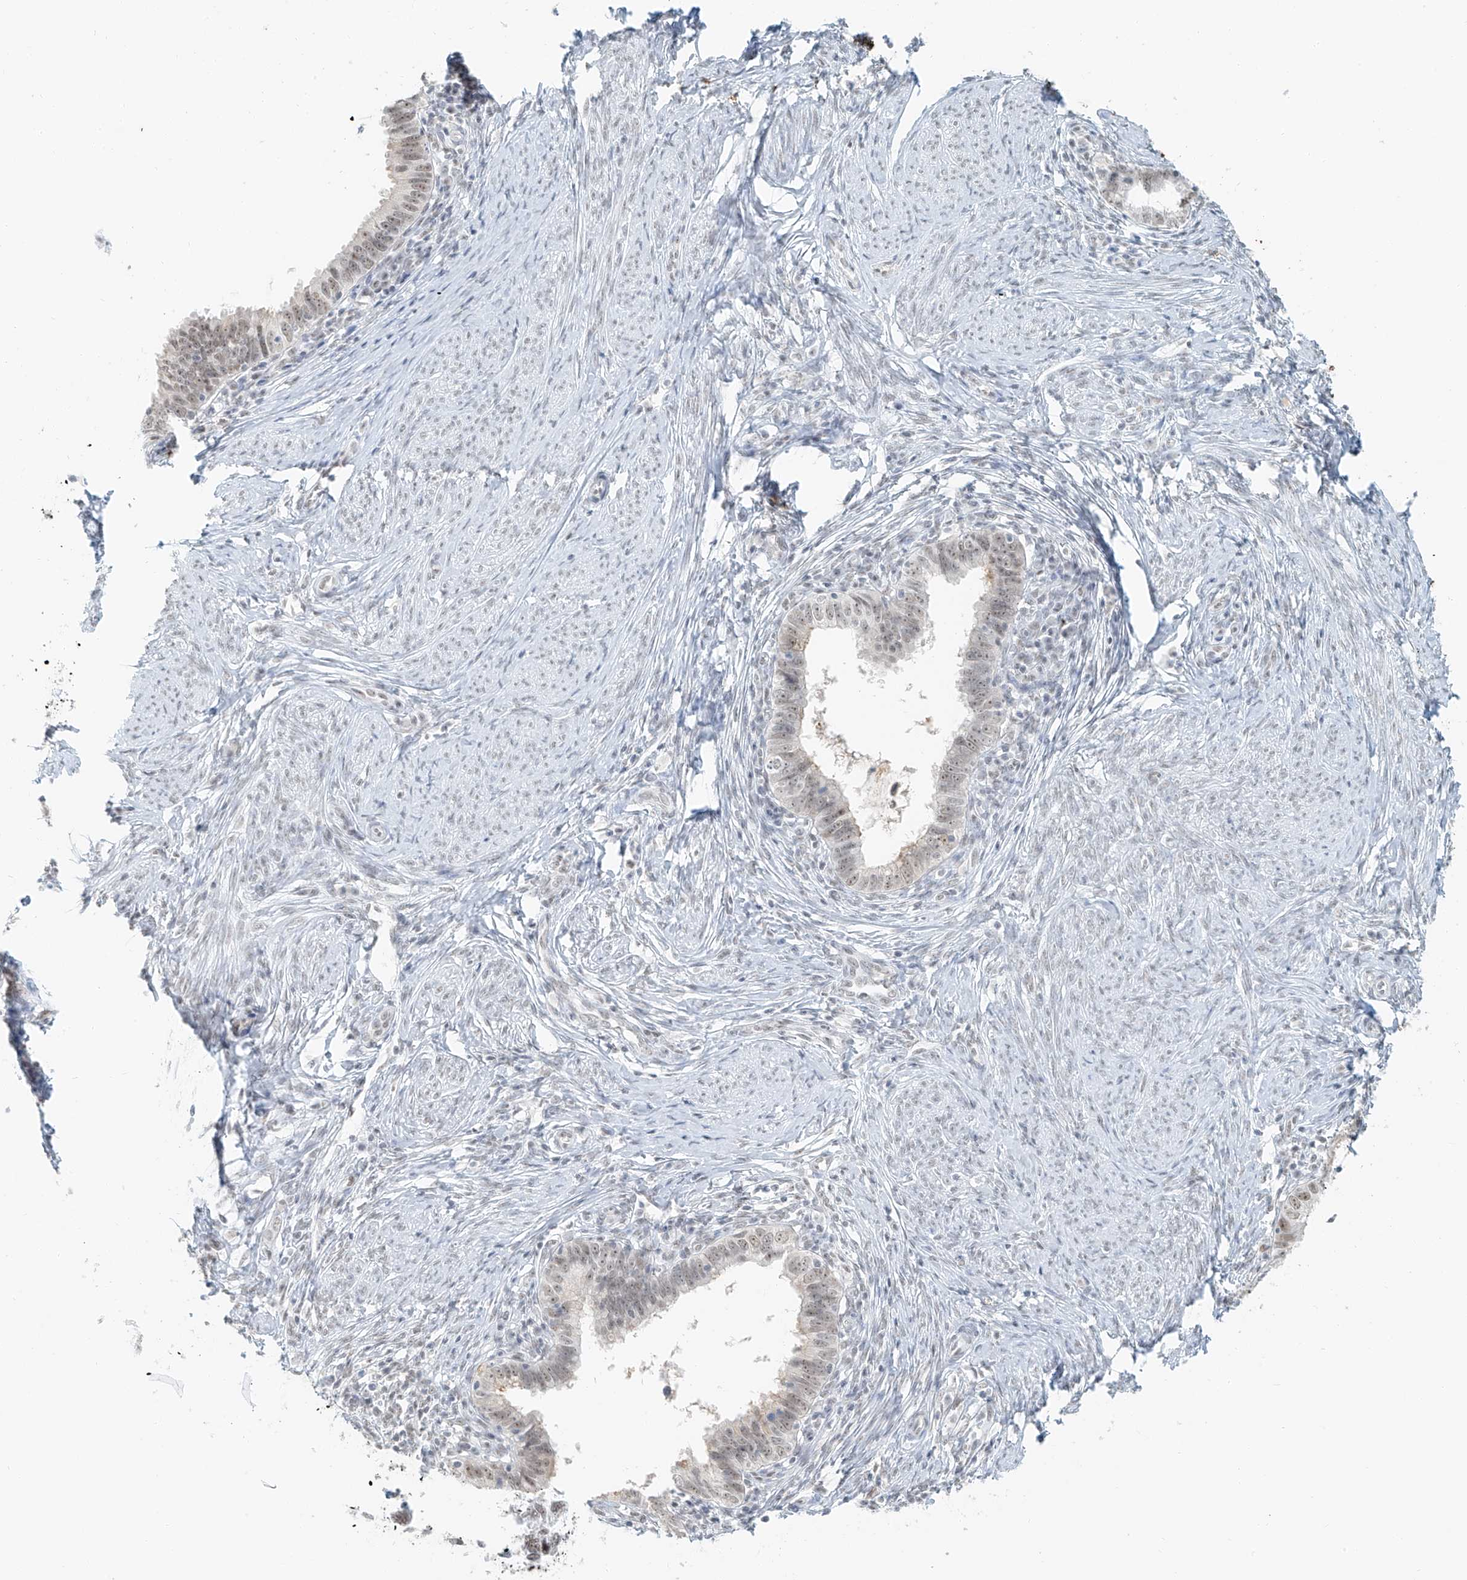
{"staining": {"intensity": "weak", "quantity": ">75%", "location": "nuclear"}, "tissue": "cervical cancer", "cell_type": "Tumor cells", "image_type": "cancer", "snomed": [{"axis": "morphology", "description": "Adenocarcinoma, NOS"}, {"axis": "topography", "description": "Cervix"}], "caption": "Cervical cancer (adenocarcinoma) stained for a protein shows weak nuclear positivity in tumor cells.", "gene": "PGC", "patient": {"sex": "female", "age": 36}}